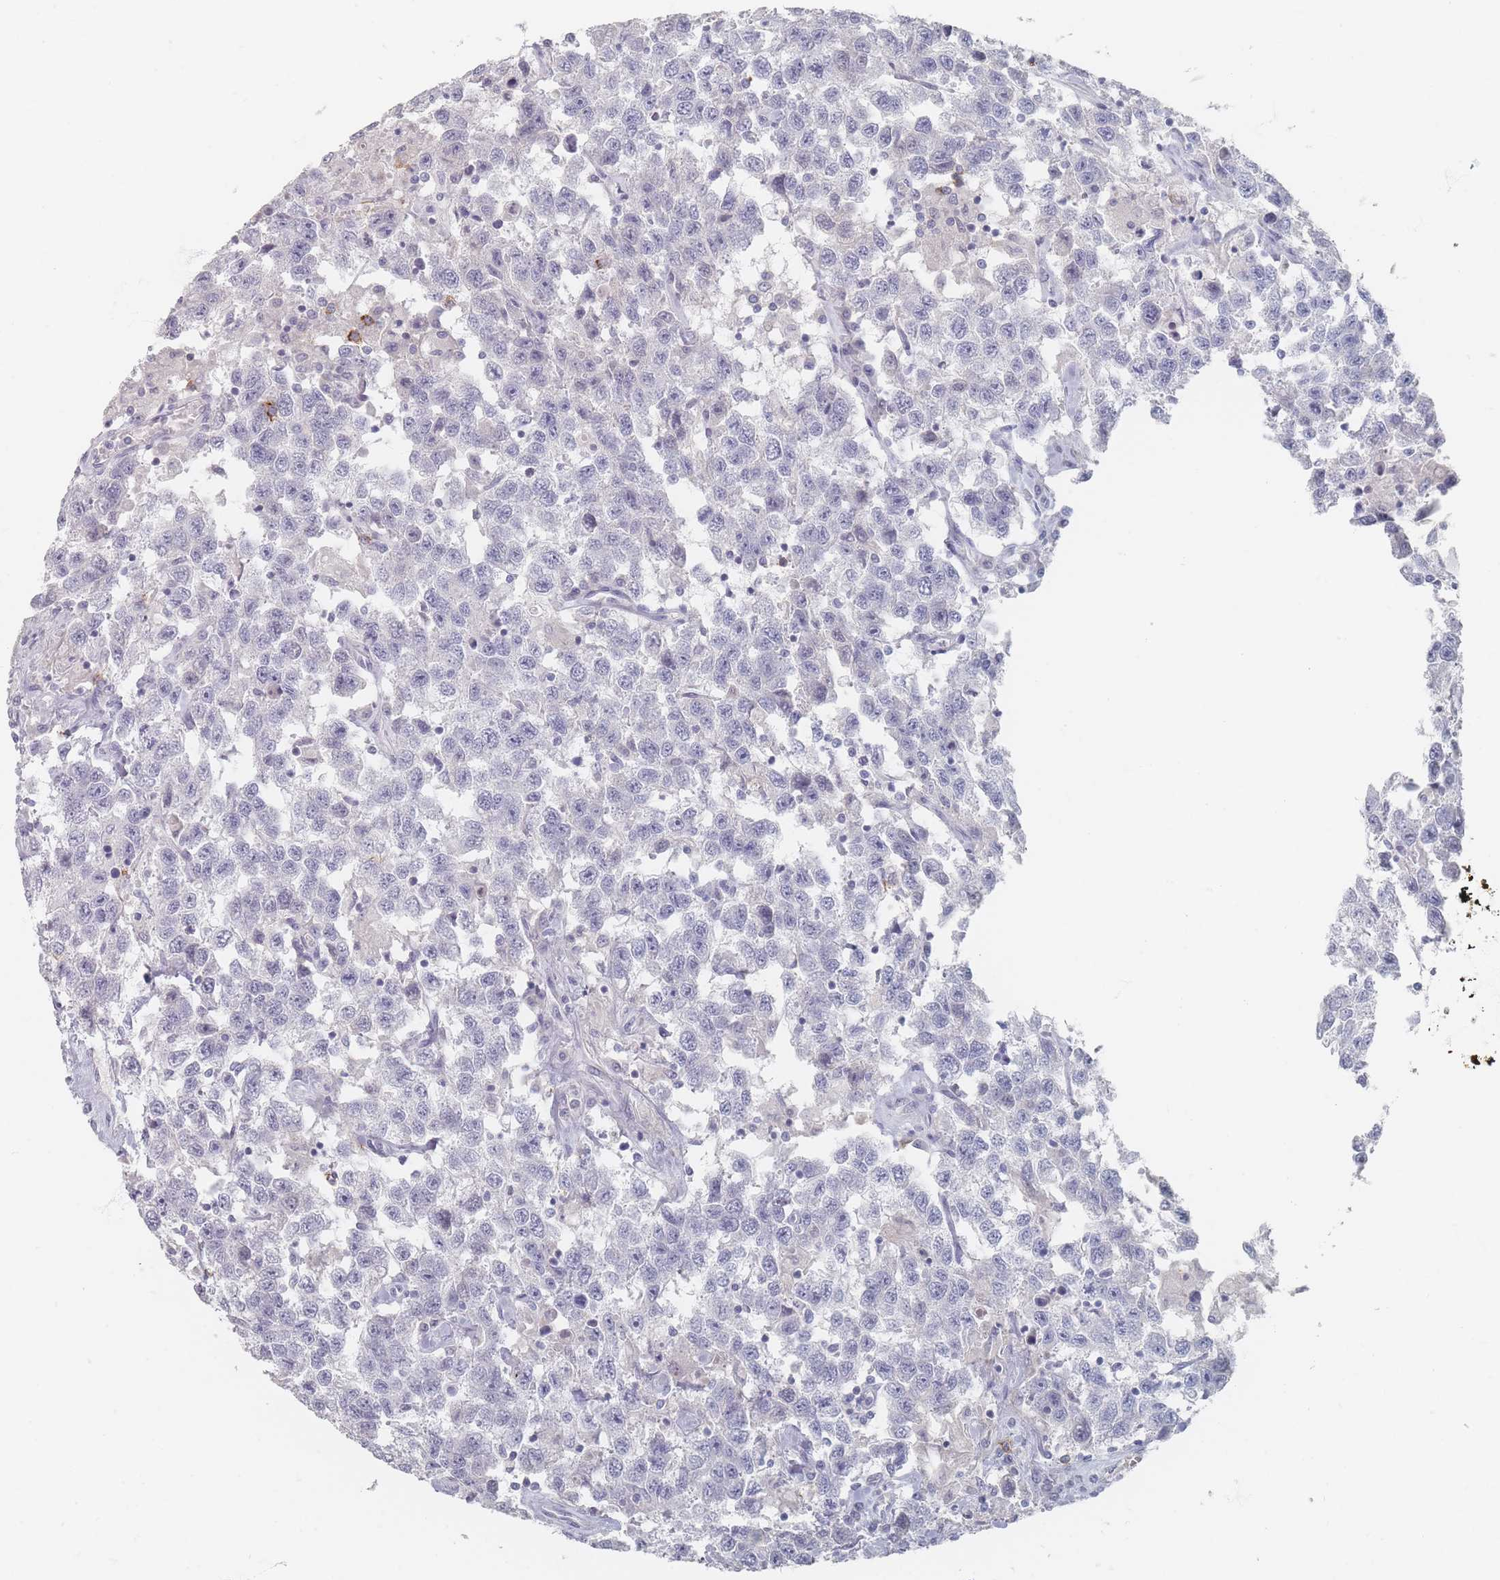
{"staining": {"intensity": "negative", "quantity": "none", "location": "none"}, "tissue": "testis cancer", "cell_type": "Tumor cells", "image_type": "cancer", "snomed": [{"axis": "morphology", "description": "Seminoma, NOS"}, {"axis": "topography", "description": "Testis"}], "caption": "This is an immunohistochemistry micrograph of testis seminoma. There is no positivity in tumor cells.", "gene": "CD37", "patient": {"sex": "male", "age": 41}}